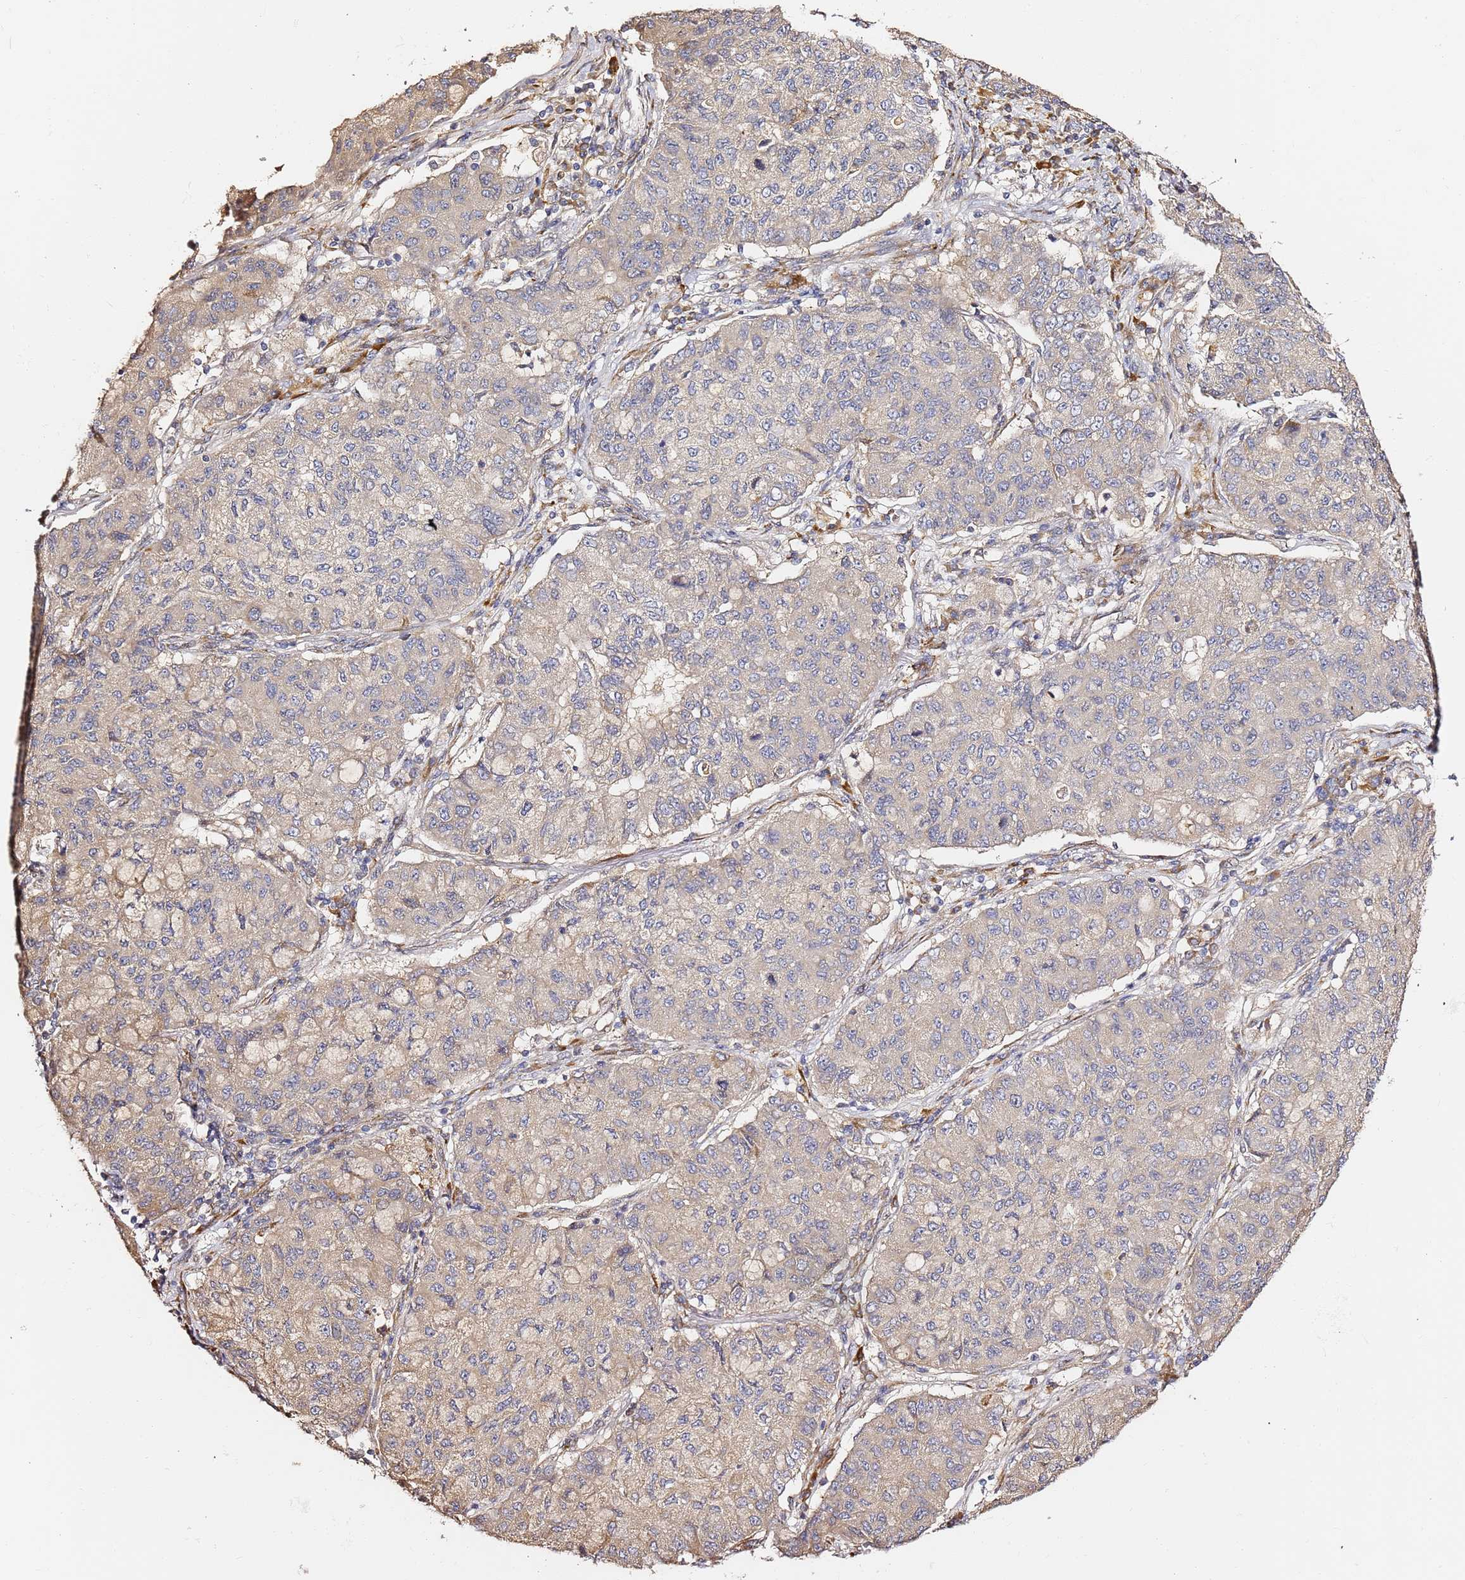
{"staining": {"intensity": "weak", "quantity": "<25%", "location": "cytoplasmic/membranous"}, "tissue": "lung cancer", "cell_type": "Tumor cells", "image_type": "cancer", "snomed": [{"axis": "morphology", "description": "Squamous cell carcinoma, NOS"}, {"axis": "topography", "description": "Lung"}], "caption": "The histopathology image reveals no staining of tumor cells in squamous cell carcinoma (lung).", "gene": "HSD17B7", "patient": {"sex": "male", "age": 74}}